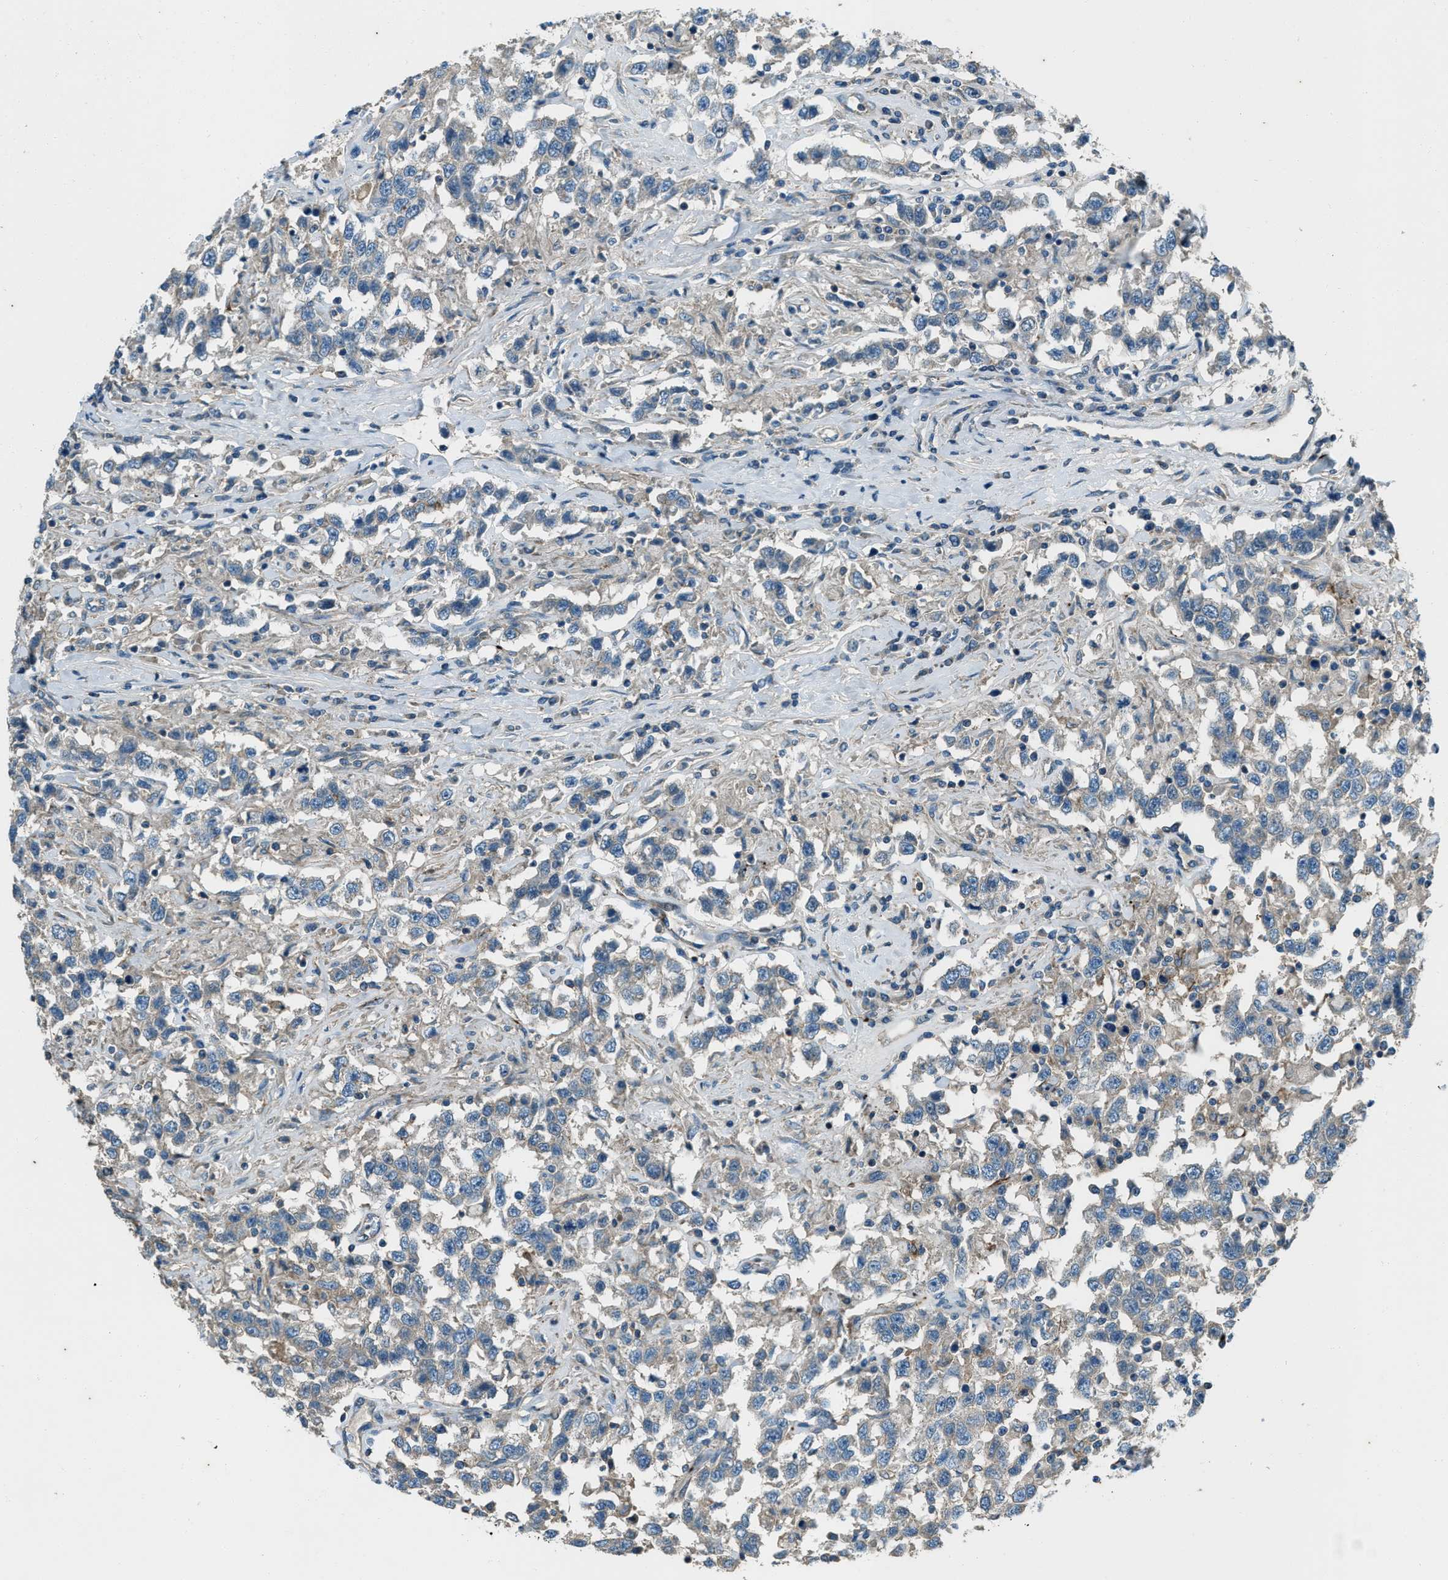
{"staining": {"intensity": "negative", "quantity": "none", "location": "none"}, "tissue": "testis cancer", "cell_type": "Tumor cells", "image_type": "cancer", "snomed": [{"axis": "morphology", "description": "Seminoma, NOS"}, {"axis": "topography", "description": "Testis"}], "caption": "Tumor cells are negative for protein expression in human testis seminoma.", "gene": "SVIL", "patient": {"sex": "male", "age": 41}}